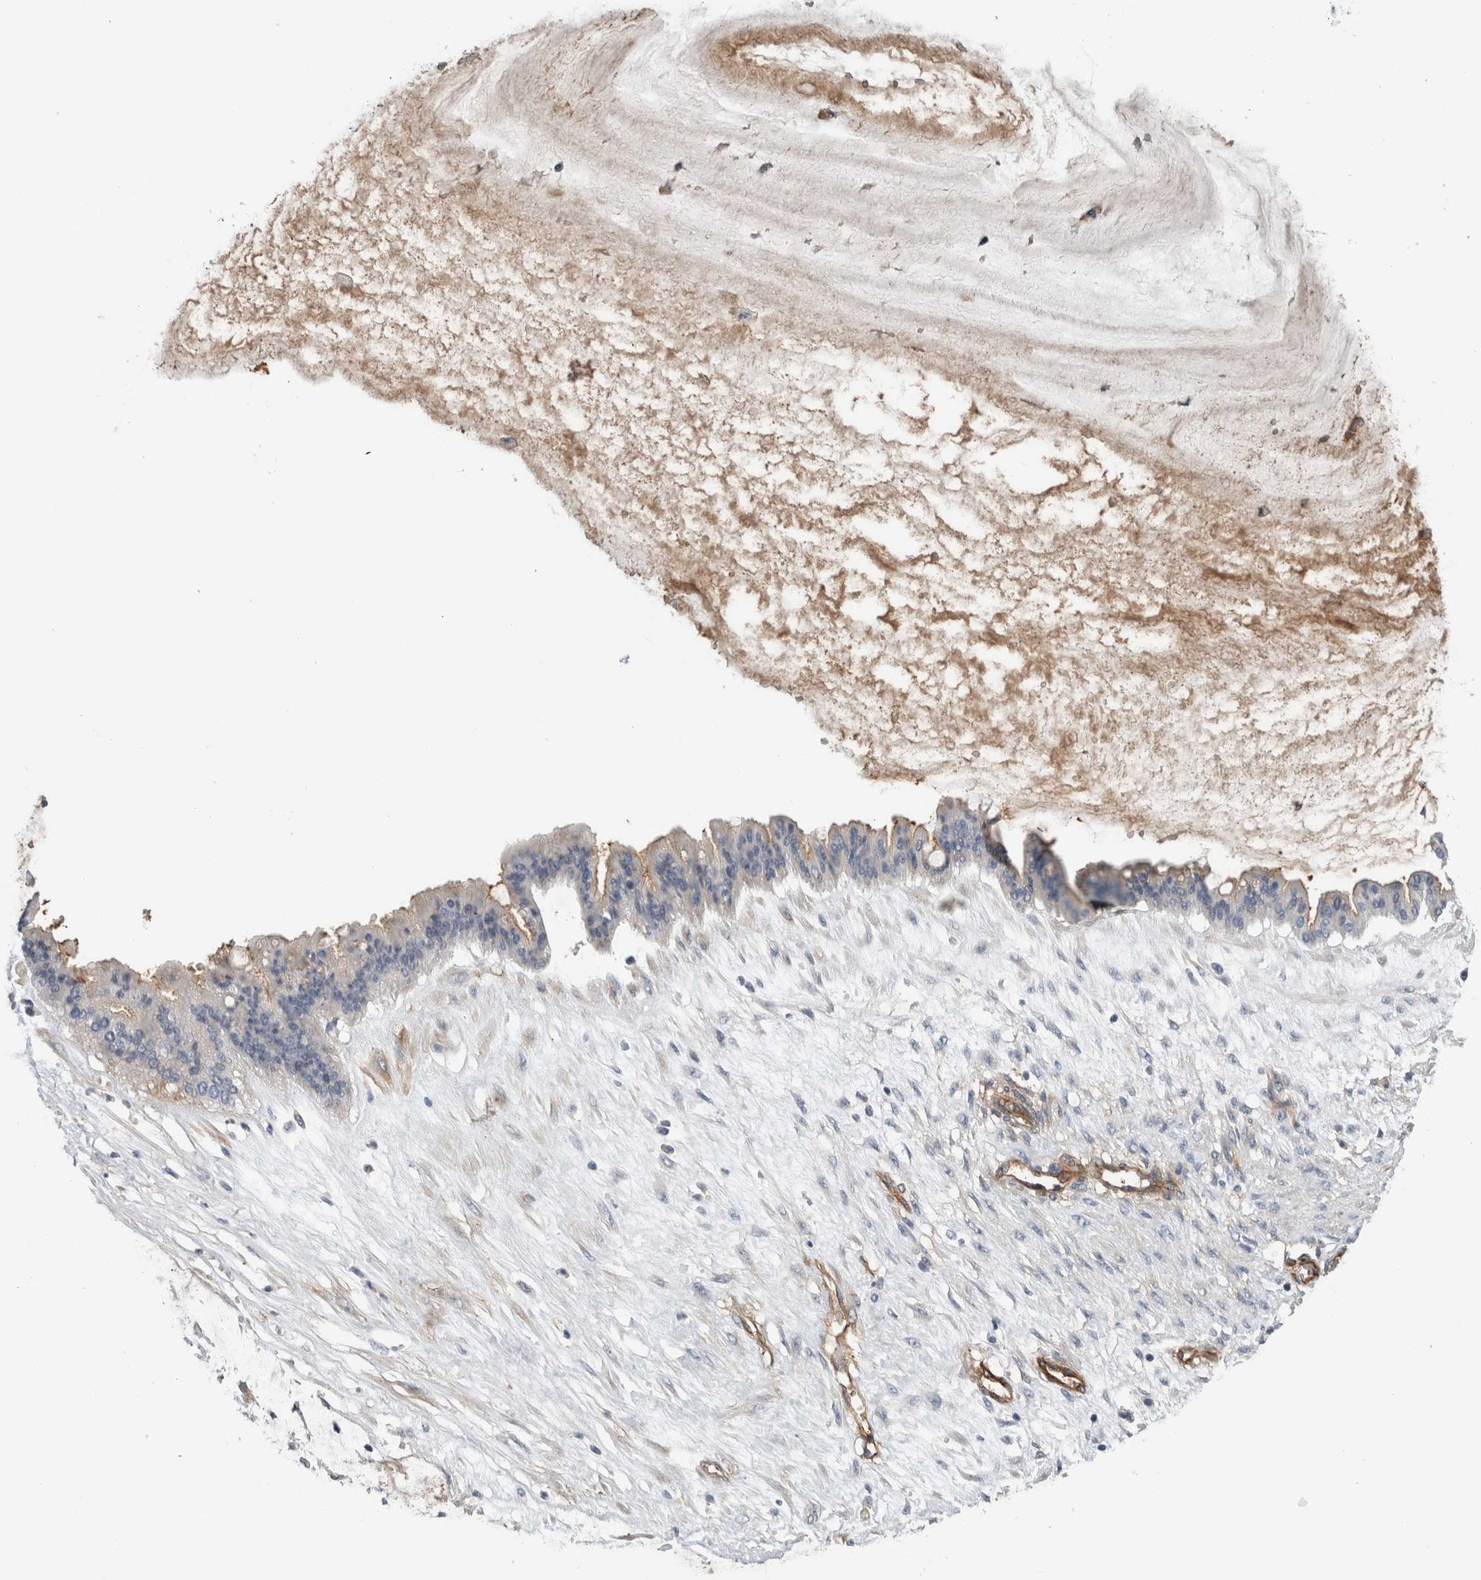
{"staining": {"intensity": "moderate", "quantity": "25%-75%", "location": "cytoplasmic/membranous"}, "tissue": "ovarian cancer", "cell_type": "Tumor cells", "image_type": "cancer", "snomed": [{"axis": "morphology", "description": "Cystadenocarcinoma, mucinous, NOS"}, {"axis": "topography", "description": "Ovary"}], "caption": "Moderate cytoplasmic/membranous staining is appreciated in approximately 25%-75% of tumor cells in ovarian mucinous cystadenocarcinoma.", "gene": "CD59", "patient": {"sex": "female", "age": 73}}